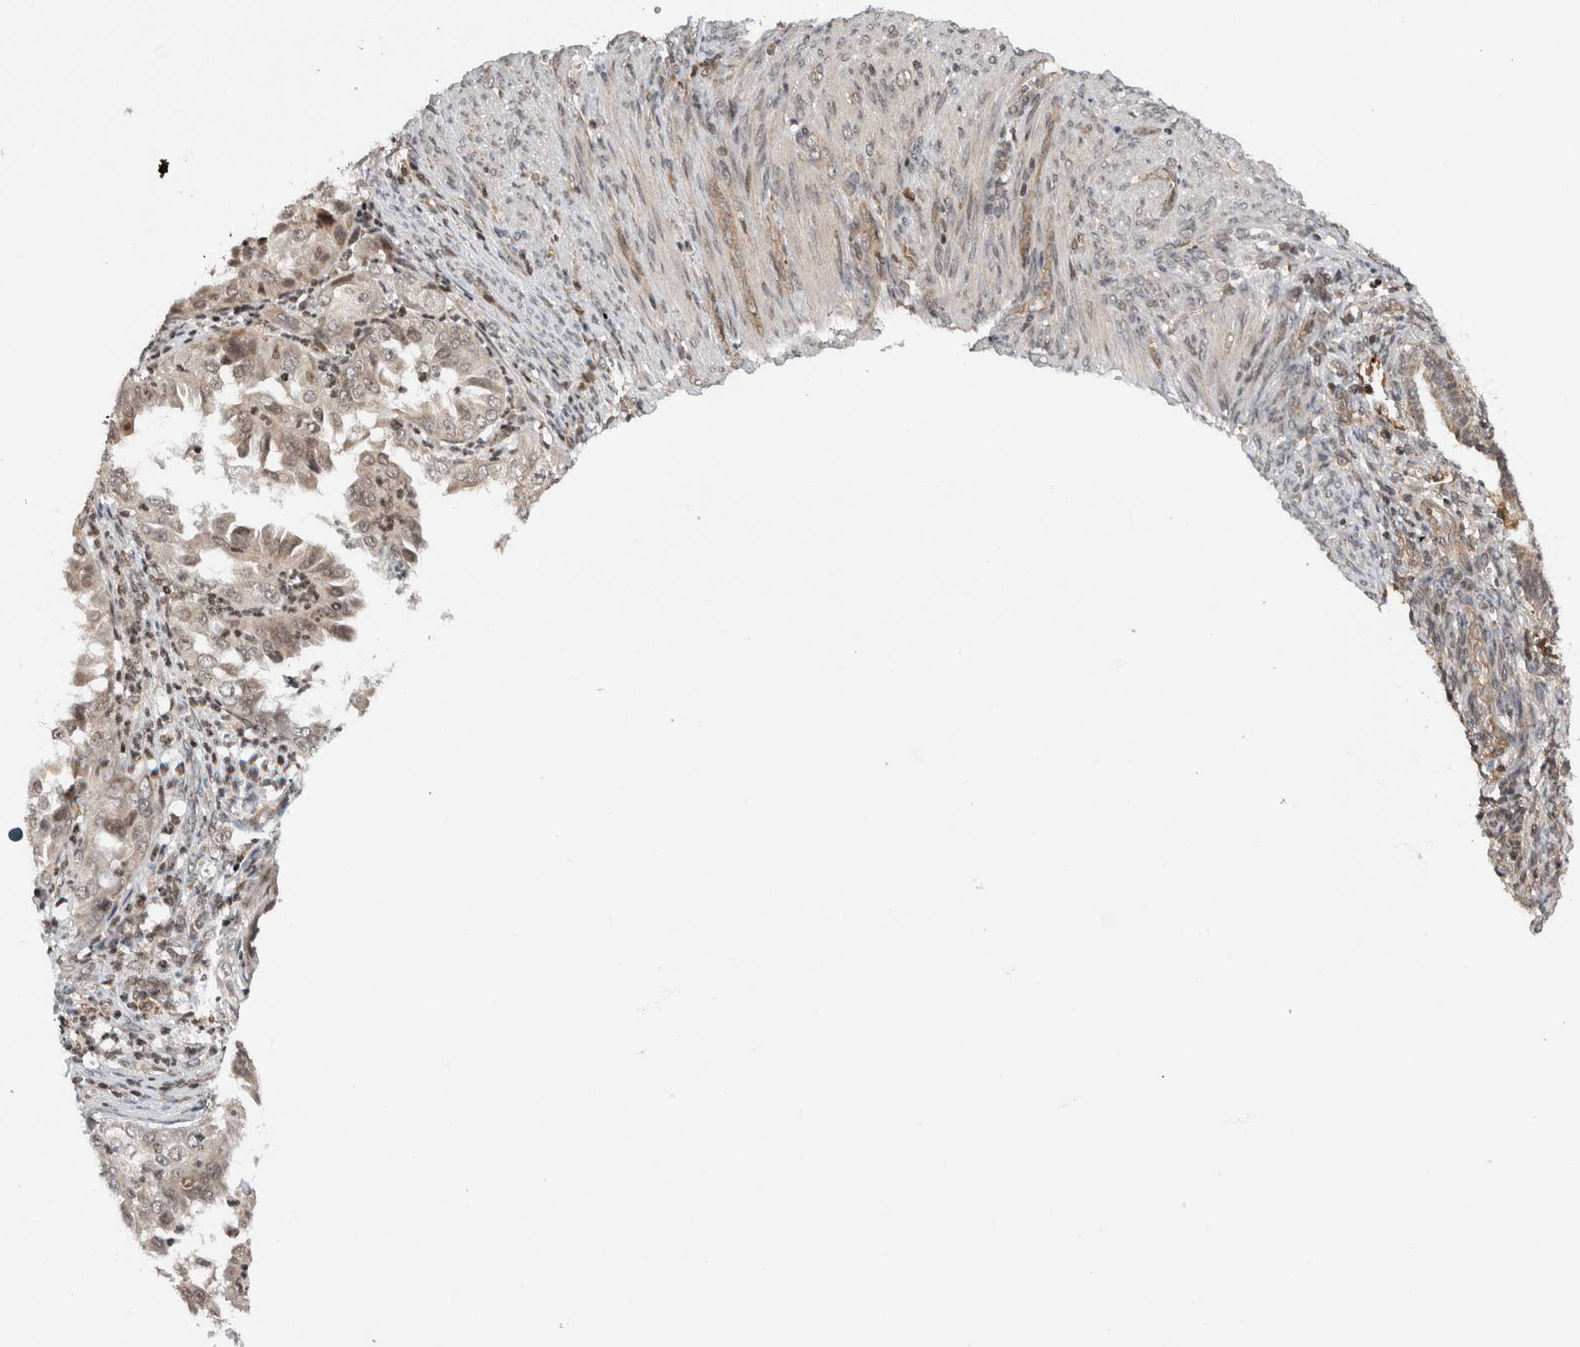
{"staining": {"intensity": "weak", "quantity": "25%-75%", "location": "nuclear"}, "tissue": "endometrial cancer", "cell_type": "Tumor cells", "image_type": "cancer", "snomed": [{"axis": "morphology", "description": "Adenocarcinoma, NOS"}, {"axis": "topography", "description": "Endometrium"}], "caption": "Endometrial adenocarcinoma stained with a brown dye displays weak nuclear positive positivity in approximately 25%-75% of tumor cells.", "gene": "NPLOC4", "patient": {"sex": "female", "age": 85}}